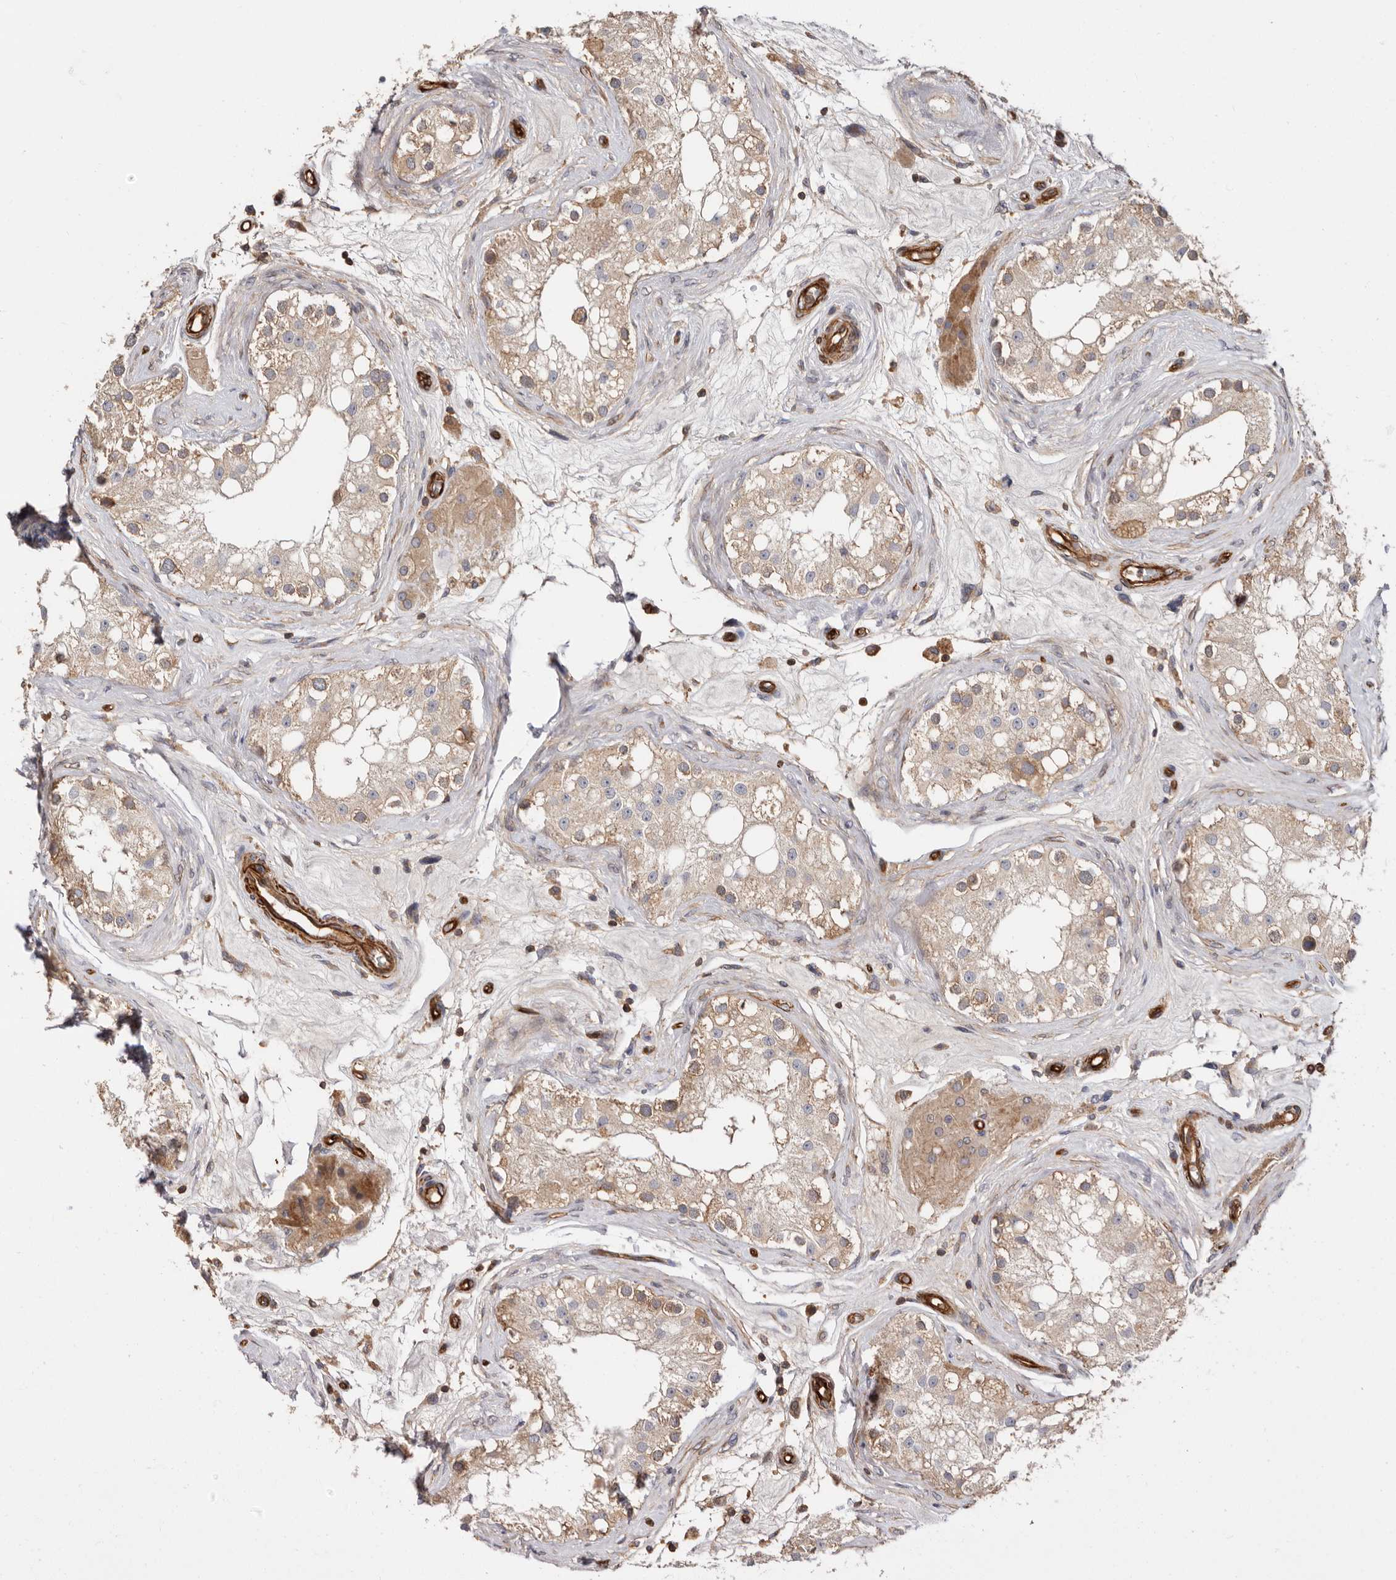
{"staining": {"intensity": "moderate", "quantity": "25%-75%", "location": "cytoplasmic/membranous"}, "tissue": "testis", "cell_type": "Cells in seminiferous ducts", "image_type": "normal", "snomed": [{"axis": "morphology", "description": "Normal tissue, NOS"}, {"axis": "topography", "description": "Testis"}], "caption": "Unremarkable testis was stained to show a protein in brown. There is medium levels of moderate cytoplasmic/membranous positivity in about 25%-75% of cells in seminiferous ducts. (DAB IHC, brown staining for protein, blue staining for nuclei).", "gene": "TMC7", "patient": {"sex": "male", "age": 84}}